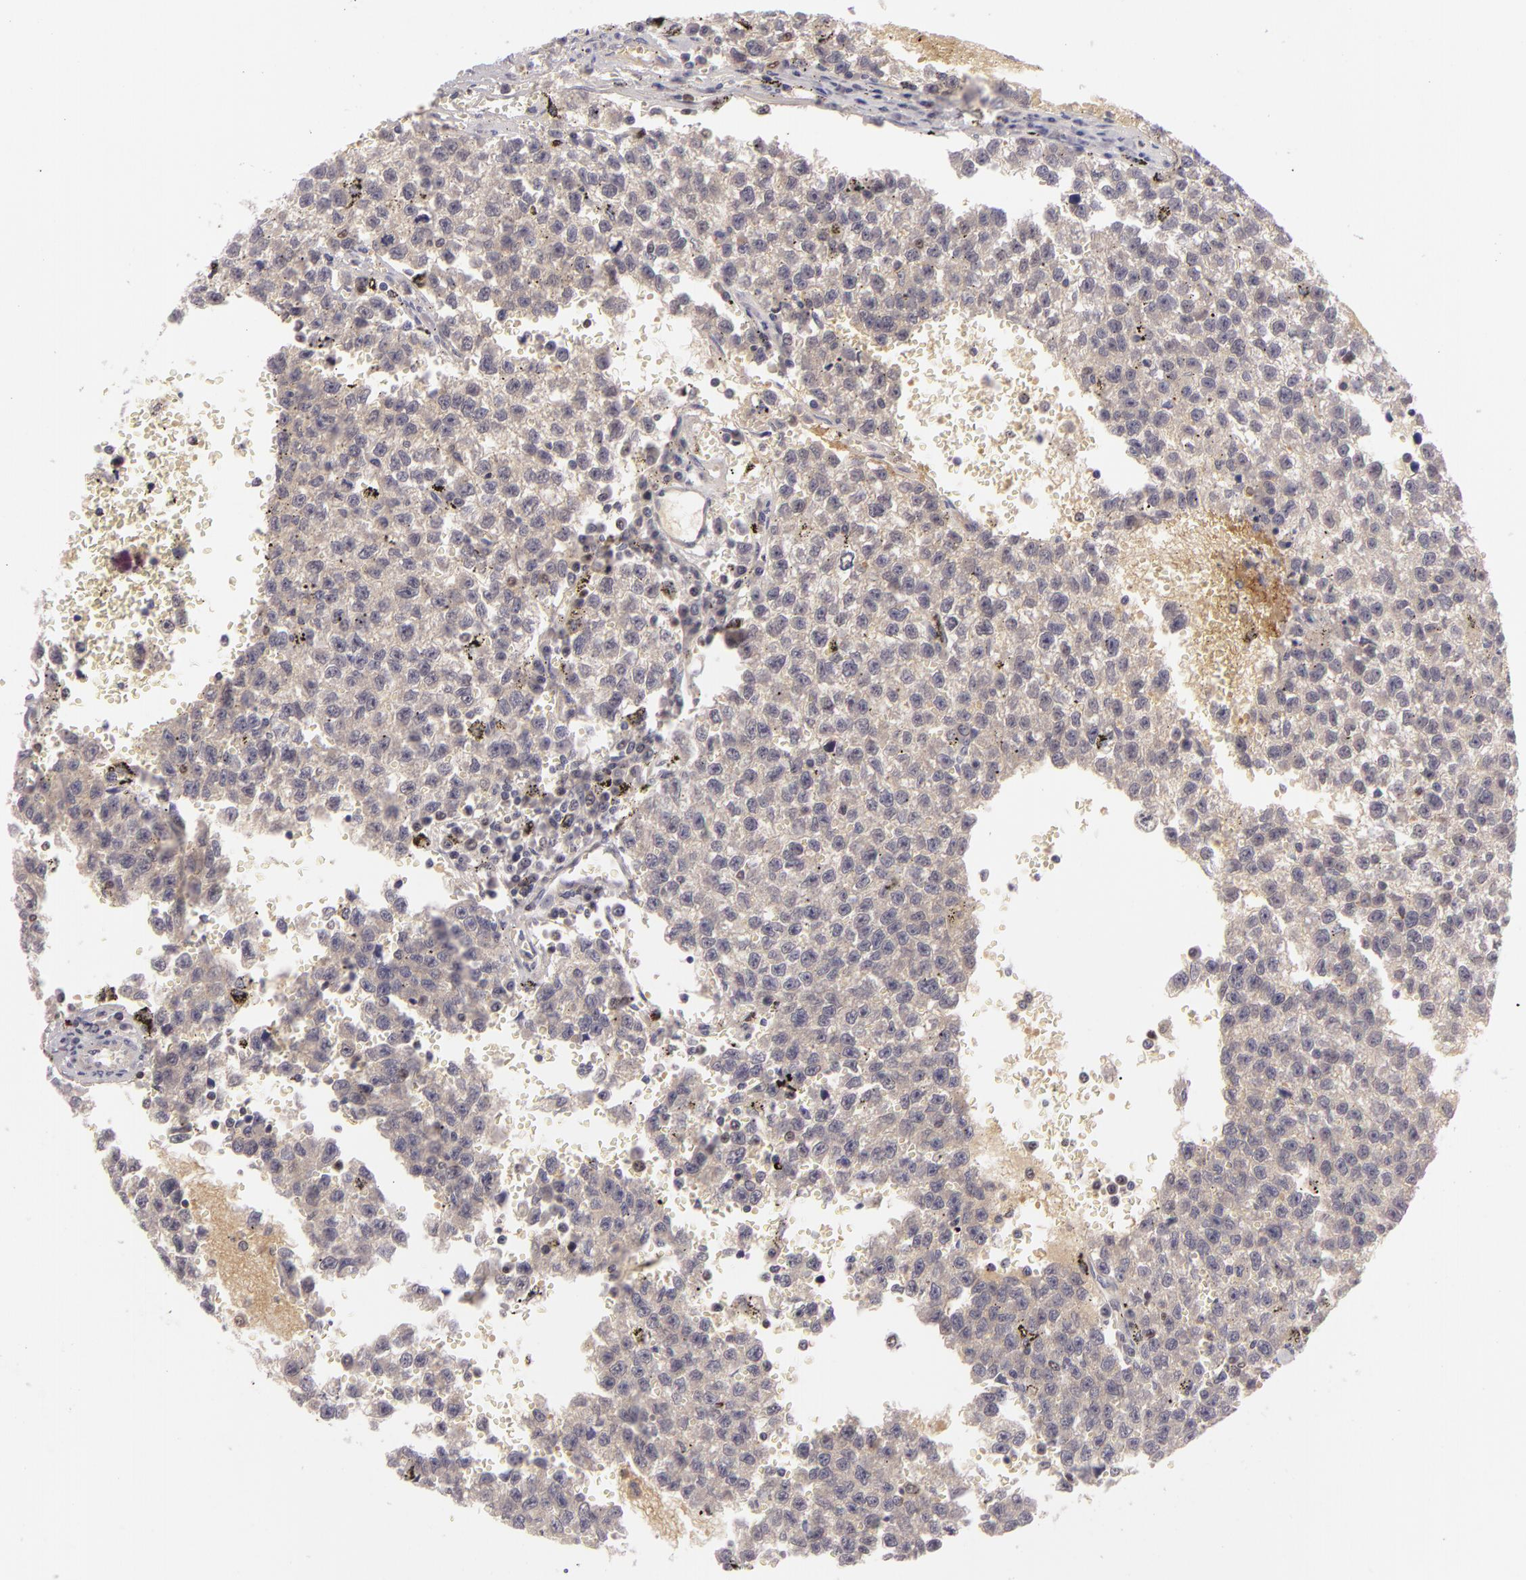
{"staining": {"intensity": "negative", "quantity": "none", "location": "none"}, "tissue": "testis cancer", "cell_type": "Tumor cells", "image_type": "cancer", "snomed": [{"axis": "morphology", "description": "Seminoma, NOS"}, {"axis": "topography", "description": "Testis"}], "caption": "Tumor cells are negative for protein expression in human testis seminoma.", "gene": "CTNNB1", "patient": {"sex": "male", "age": 35}}